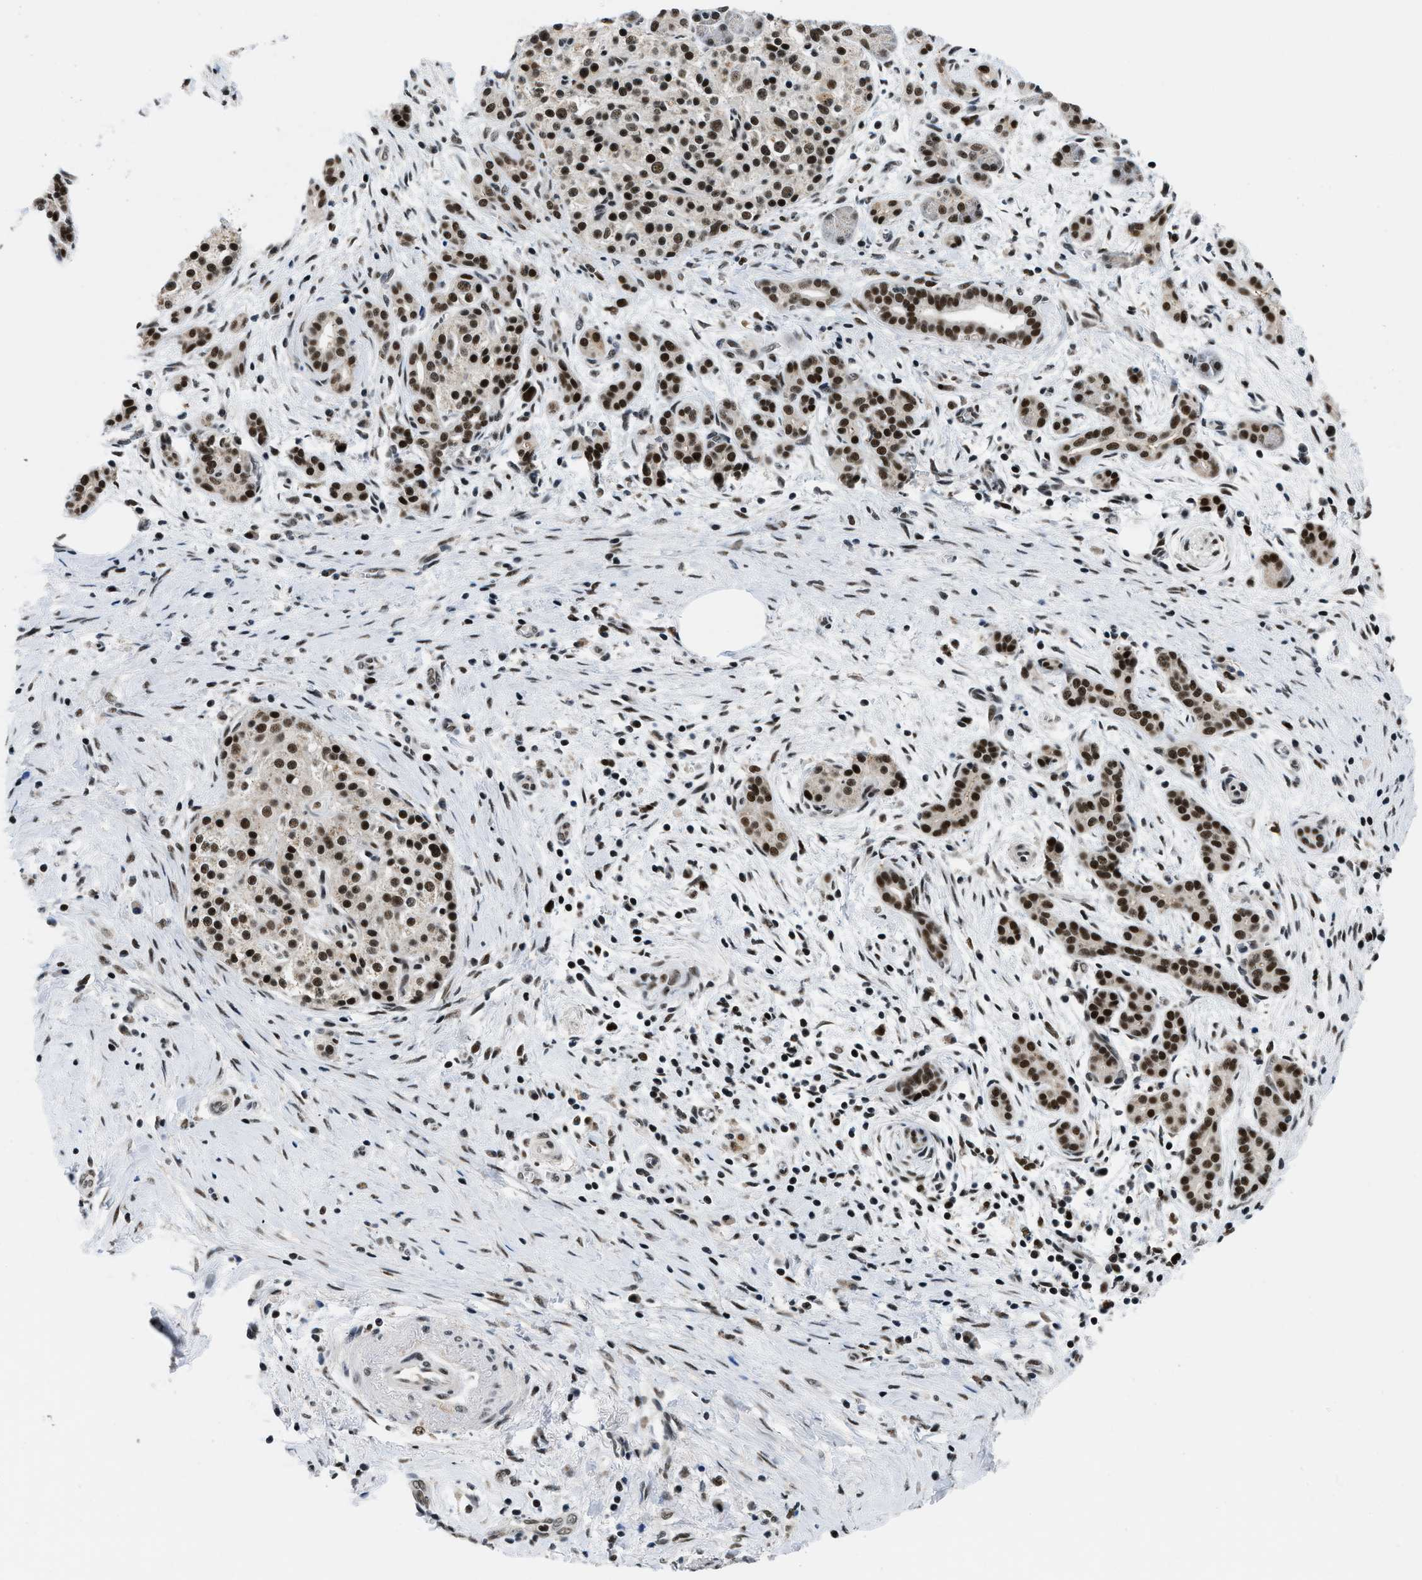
{"staining": {"intensity": "strong", "quantity": ">75%", "location": "nuclear"}, "tissue": "pancreatic cancer", "cell_type": "Tumor cells", "image_type": "cancer", "snomed": [{"axis": "morphology", "description": "Adenocarcinoma, NOS"}, {"axis": "topography", "description": "Pancreas"}], "caption": "Strong nuclear staining for a protein is appreciated in about >75% of tumor cells of pancreatic cancer using IHC.", "gene": "KDM3B", "patient": {"sex": "female", "age": 70}}